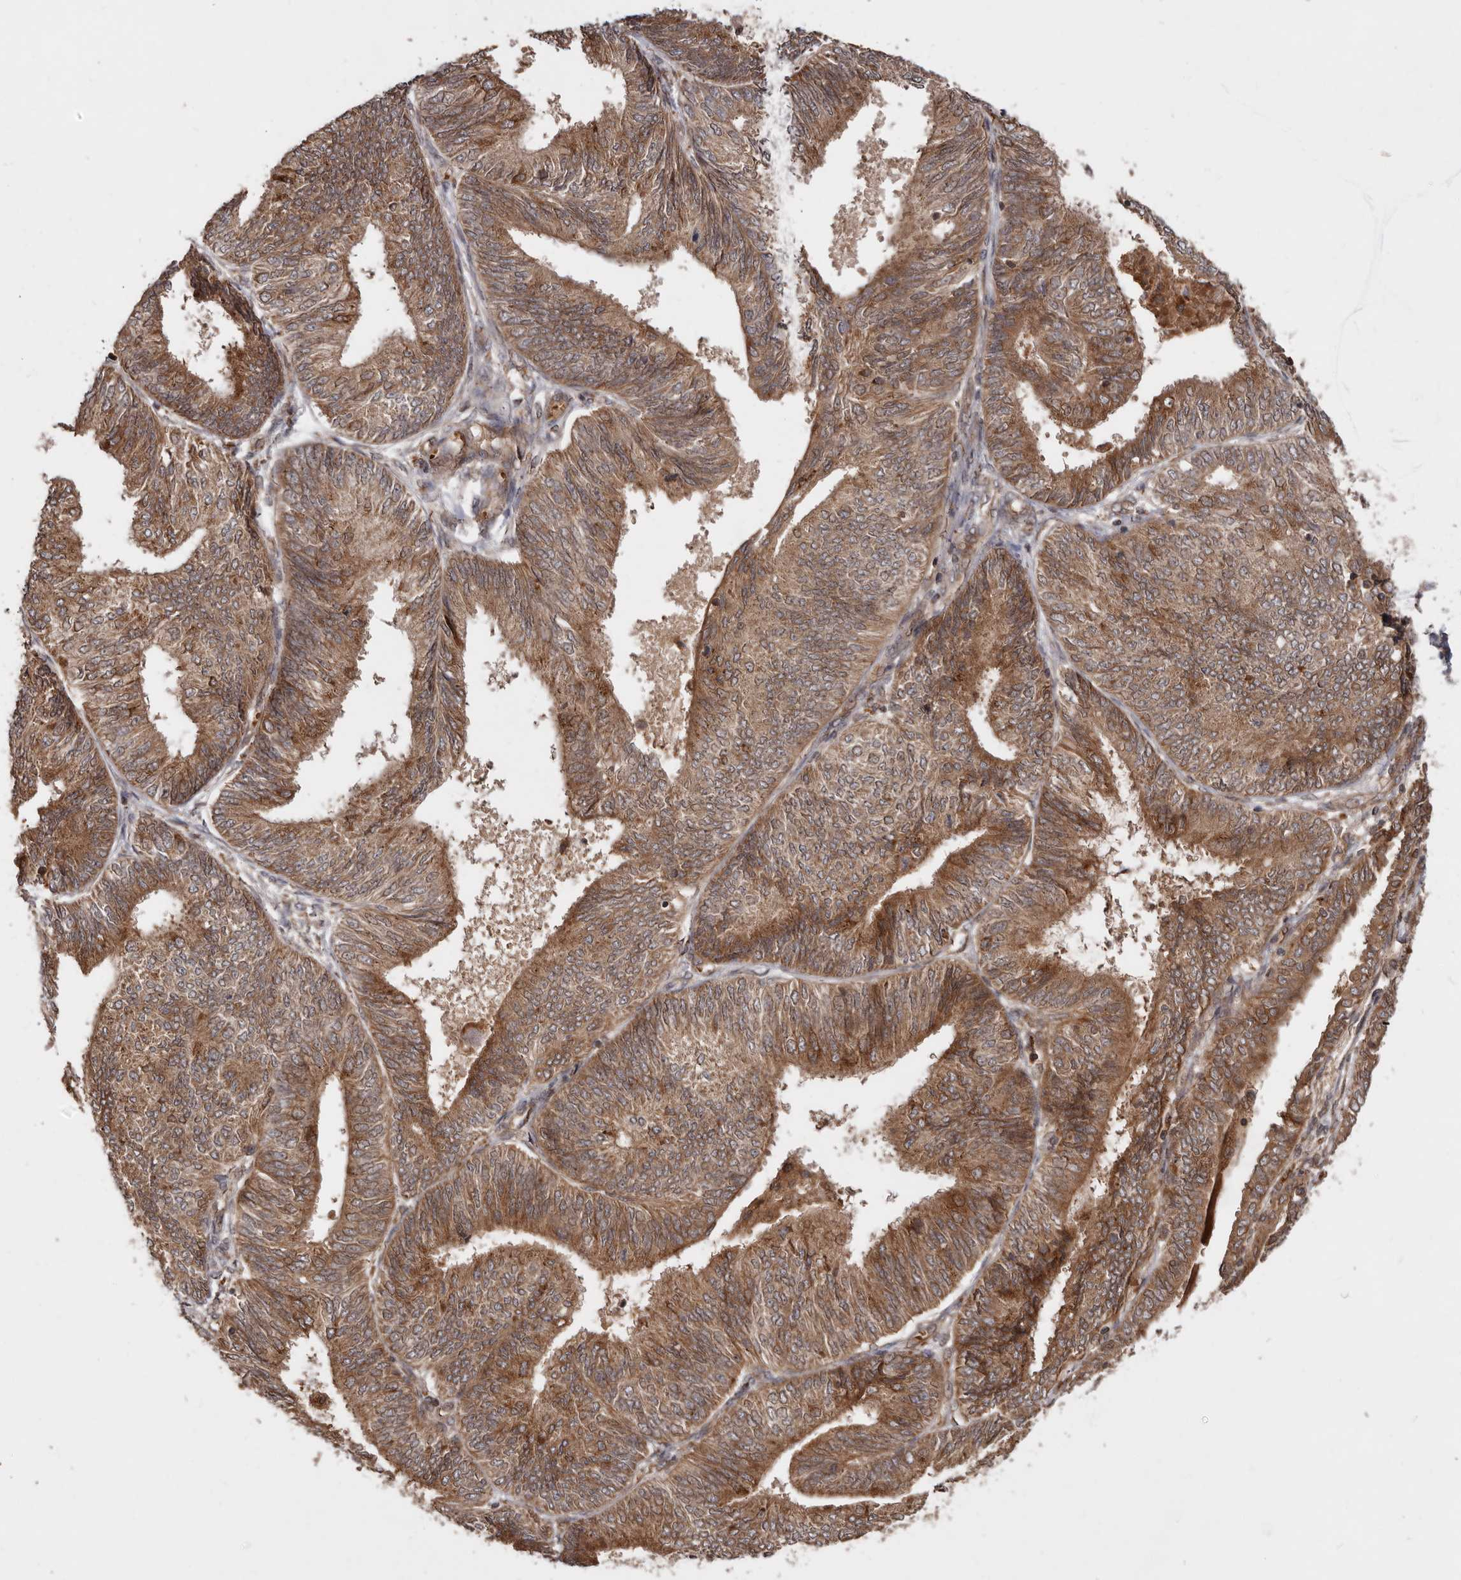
{"staining": {"intensity": "moderate", "quantity": ">75%", "location": "cytoplasmic/membranous"}, "tissue": "endometrial cancer", "cell_type": "Tumor cells", "image_type": "cancer", "snomed": [{"axis": "morphology", "description": "Adenocarcinoma, NOS"}, {"axis": "topography", "description": "Endometrium"}], "caption": "Immunohistochemical staining of adenocarcinoma (endometrial) shows medium levels of moderate cytoplasmic/membranous protein positivity in about >75% of tumor cells.", "gene": "STK36", "patient": {"sex": "female", "age": 58}}